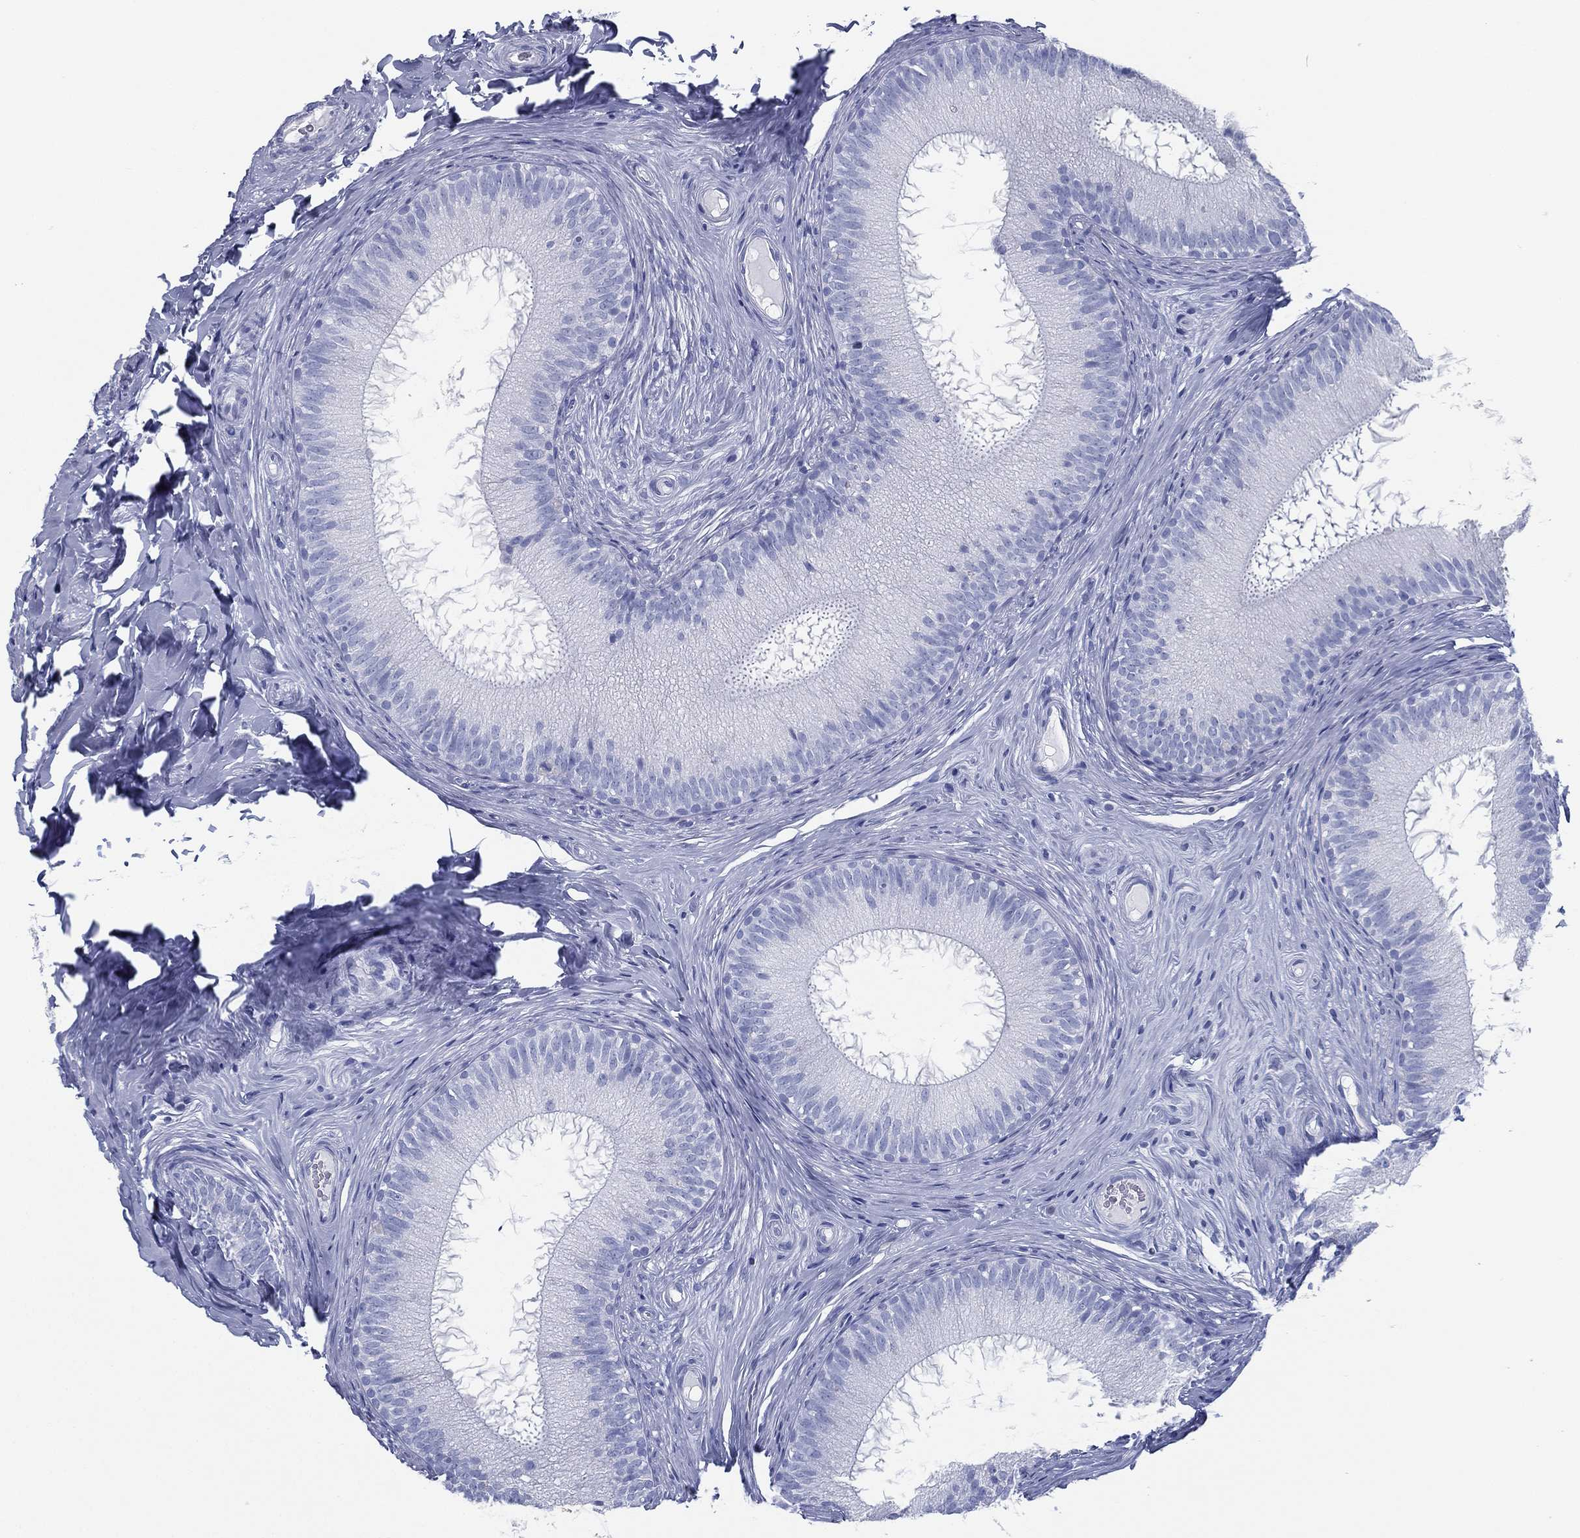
{"staining": {"intensity": "negative", "quantity": "none", "location": "none"}, "tissue": "epididymis", "cell_type": "Glandular cells", "image_type": "normal", "snomed": [{"axis": "morphology", "description": "Normal tissue, NOS"}, {"axis": "morphology", "description": "Carcinoma, Embryonal, NOS"}, {"axis": "topography", "description": "Testis"}, {"axis": "topography", "description": "Epididymis"}], "caption": "IHC of normal epididymis shows no staining in glandular cells.", "gene": "TMEM252", "patient": {"sex": "male", "age": 24}}